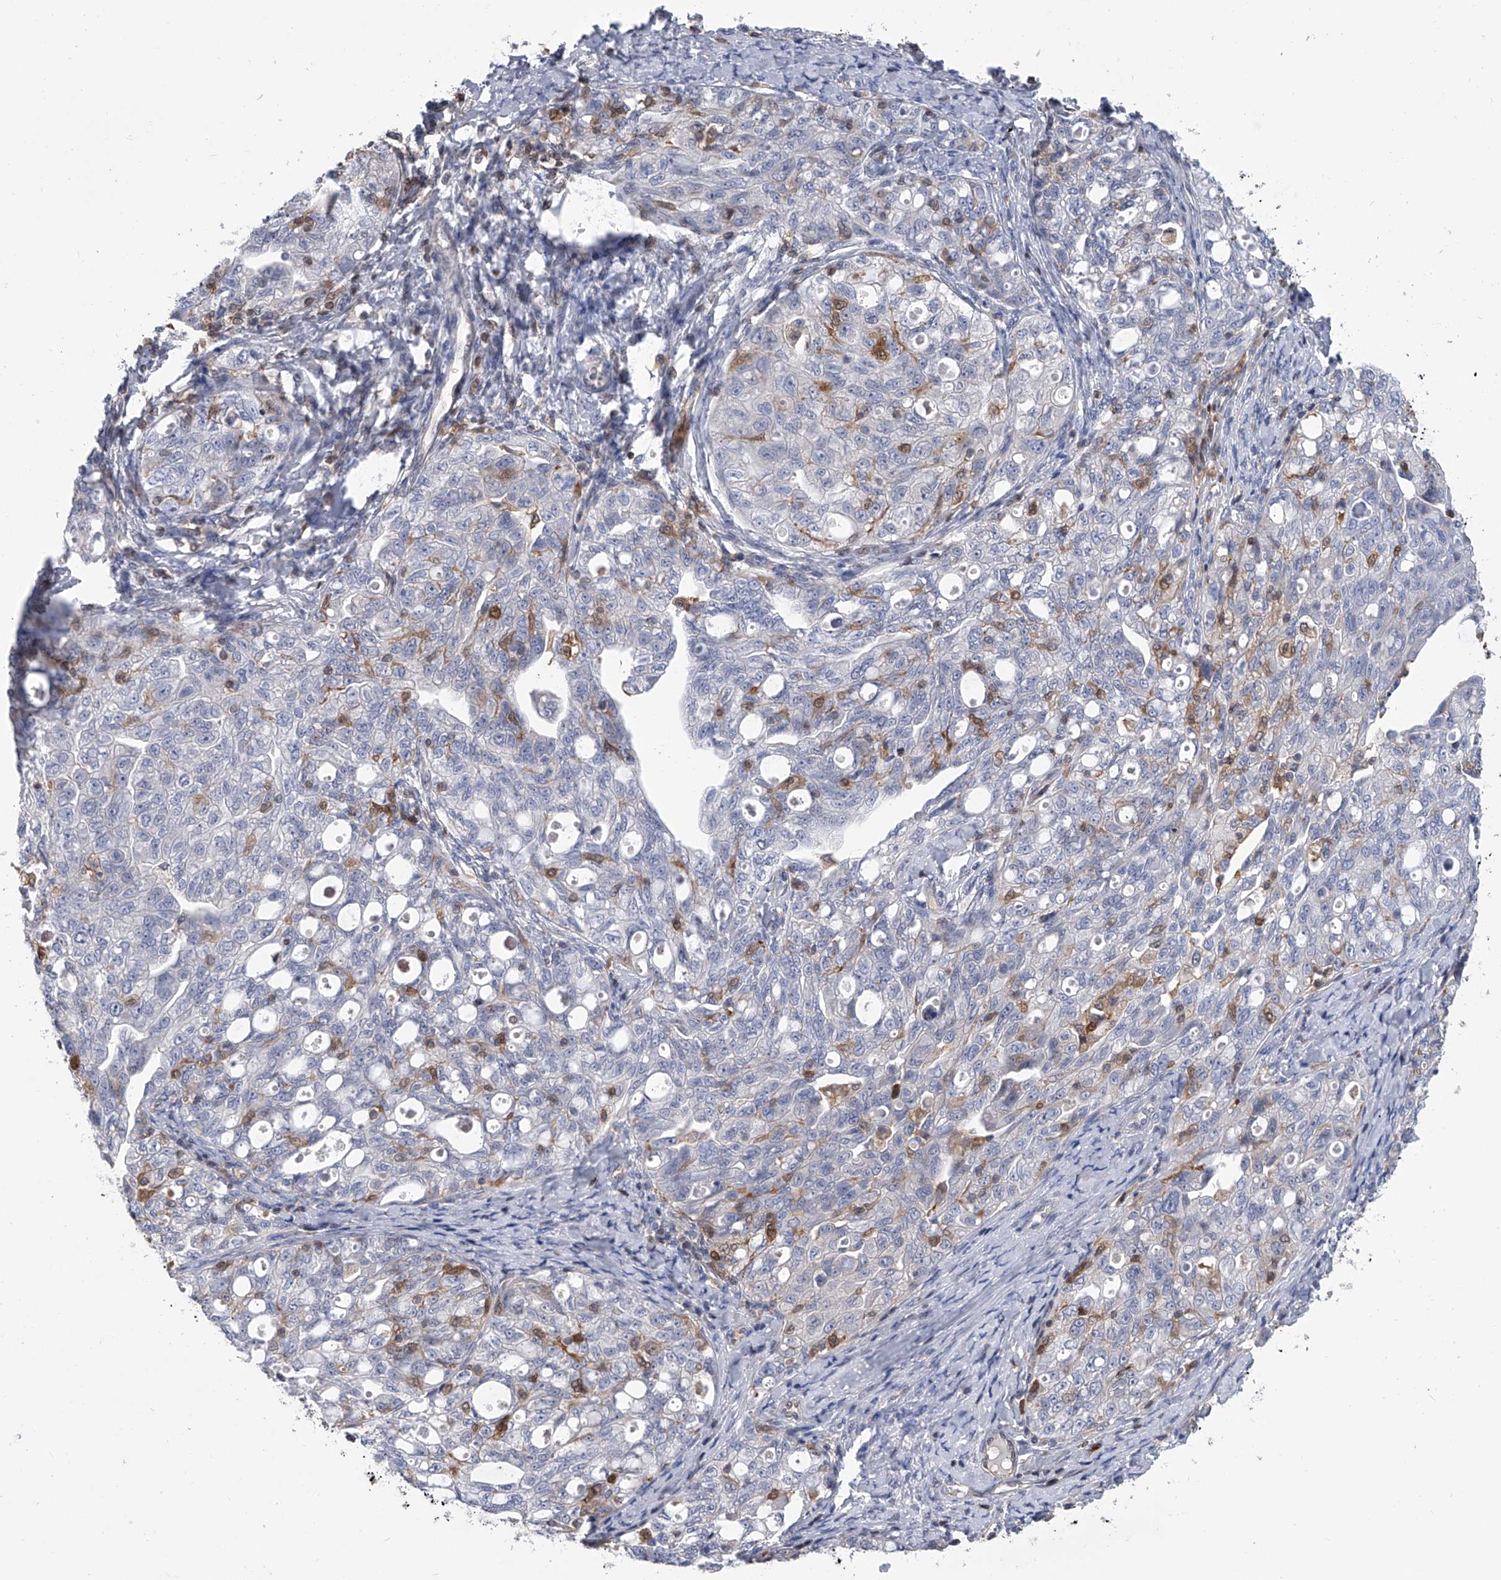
{"staining": {"intensity": "weak", "quantity": "<25%", "location": "nuclear"}, "tissue": "ovarian cancer", "cell_type": "Tumor cells", "image_type": "cancer", "snomed": [{"axis": "morphology", "description": "Carcinoma, NOS"}, {"axis": "morphology", "description": "Cystadenocarcinoma, serous, NOS"}, {"axis": "topography", "description": "Ovary"}], "caption": "The immunohistochemistry micrograph has no significant staining in tumor cells of ovarian cancer tissue.", "gene": "SERPINB9", "patient": {"sex": "female", "age": 69}}